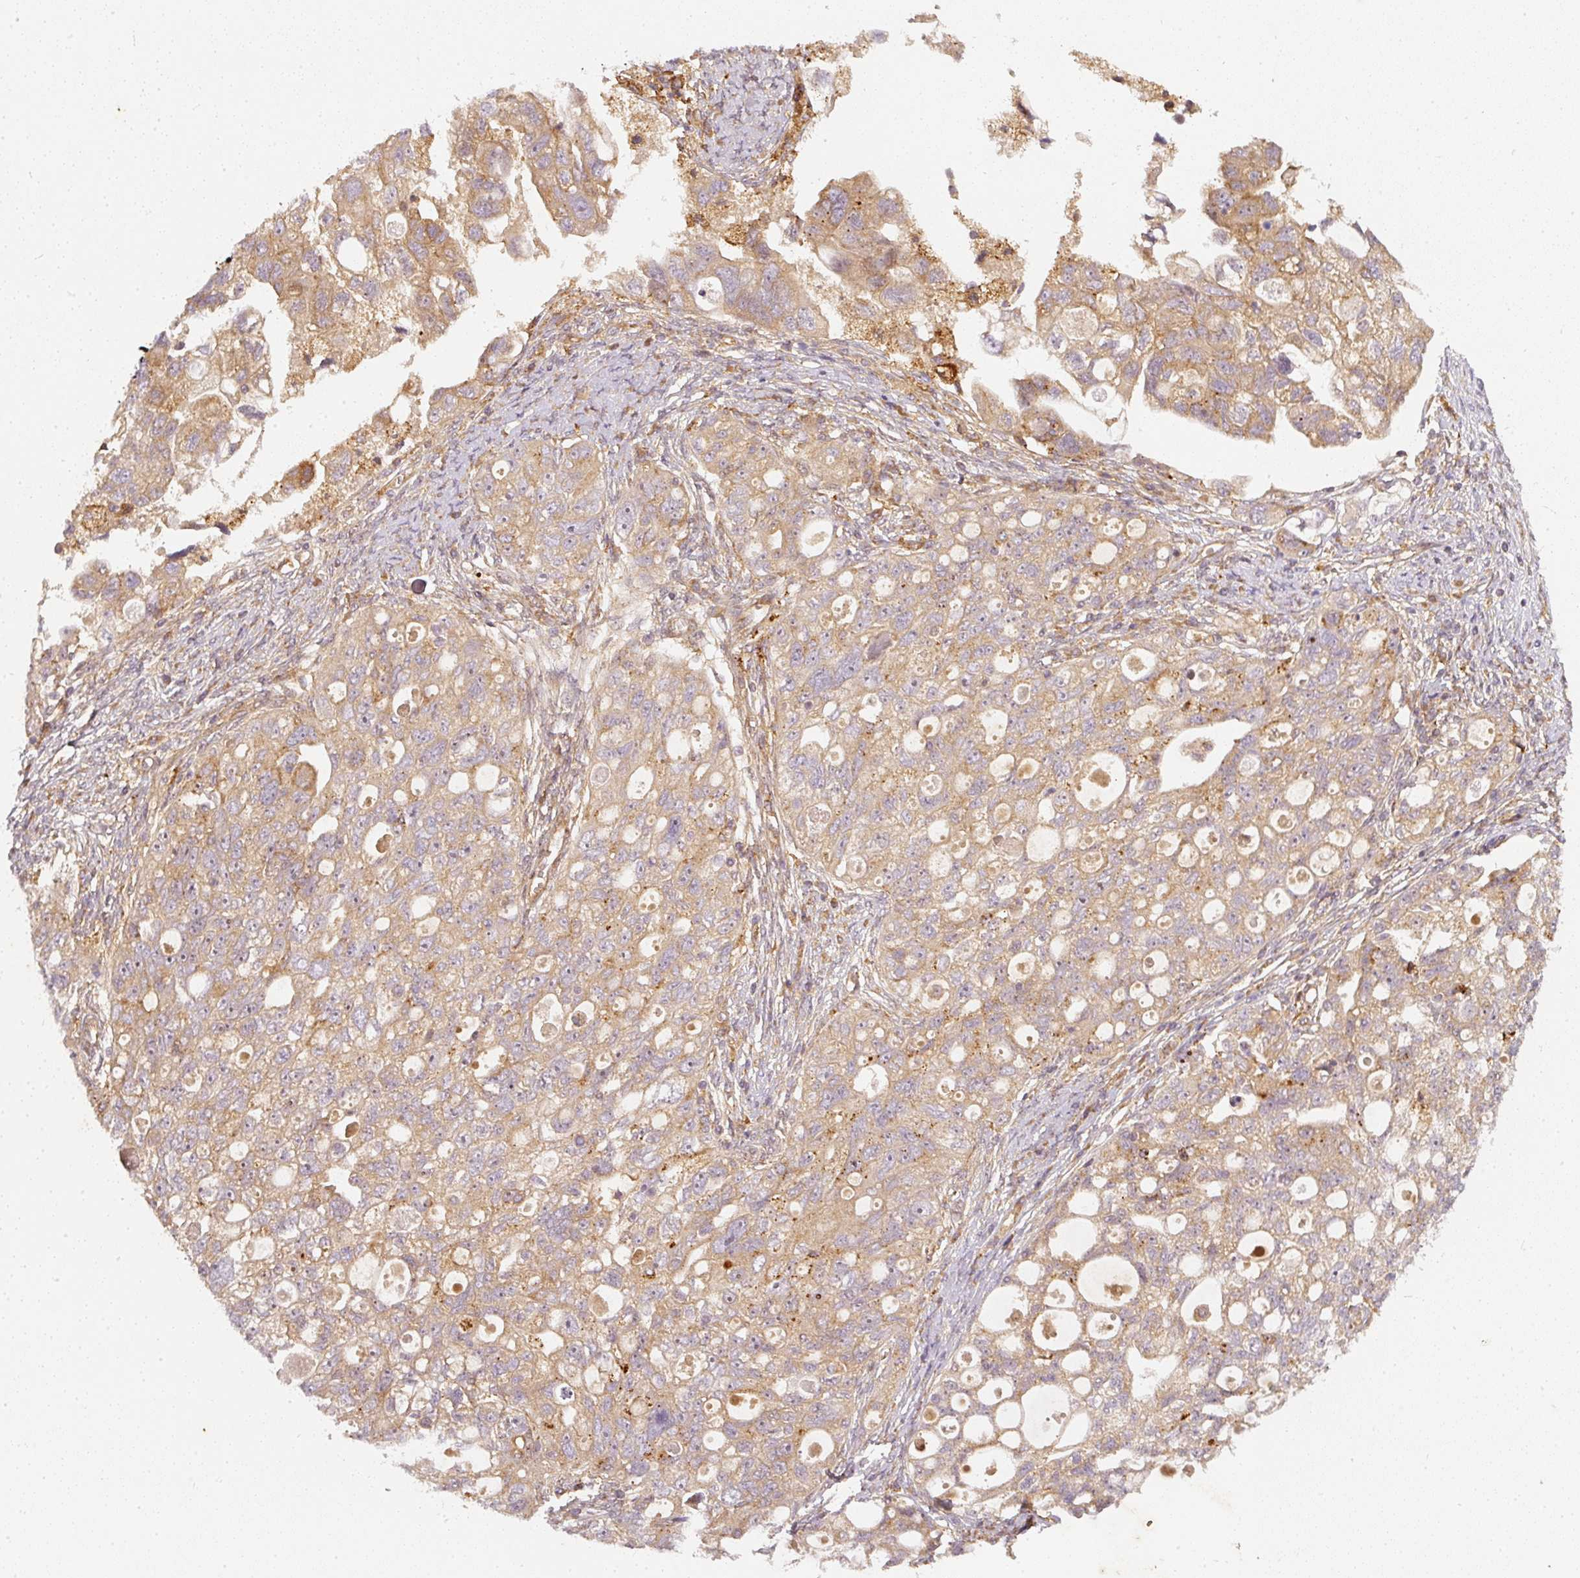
{"staining": {"intensity": "moderate", "quantity": ">75%", "location": "cytoplasmic/membranous"}, "tissue": "ovarian cancer", "cell_type": "Tumor cells", "image_type": "cancer", "snomed": [{"axis": "morphology", "description": "Carcinoma, NOS"}, {"axis": "morphology", "description": "Cystadenocarcinoma, serous, NOS"}, {"axis": "topography", "description": "Ovary"}], "caption": "This is a histology image of immunohistochemistry (IHC) staining of serous cystadenocarcinoma (ovarian), which shows moderate positivity in the cytoplasmic/membranous of tumor cells.", "gene": "ZNF580", "patient": {"sex": "female", "age": 69}}